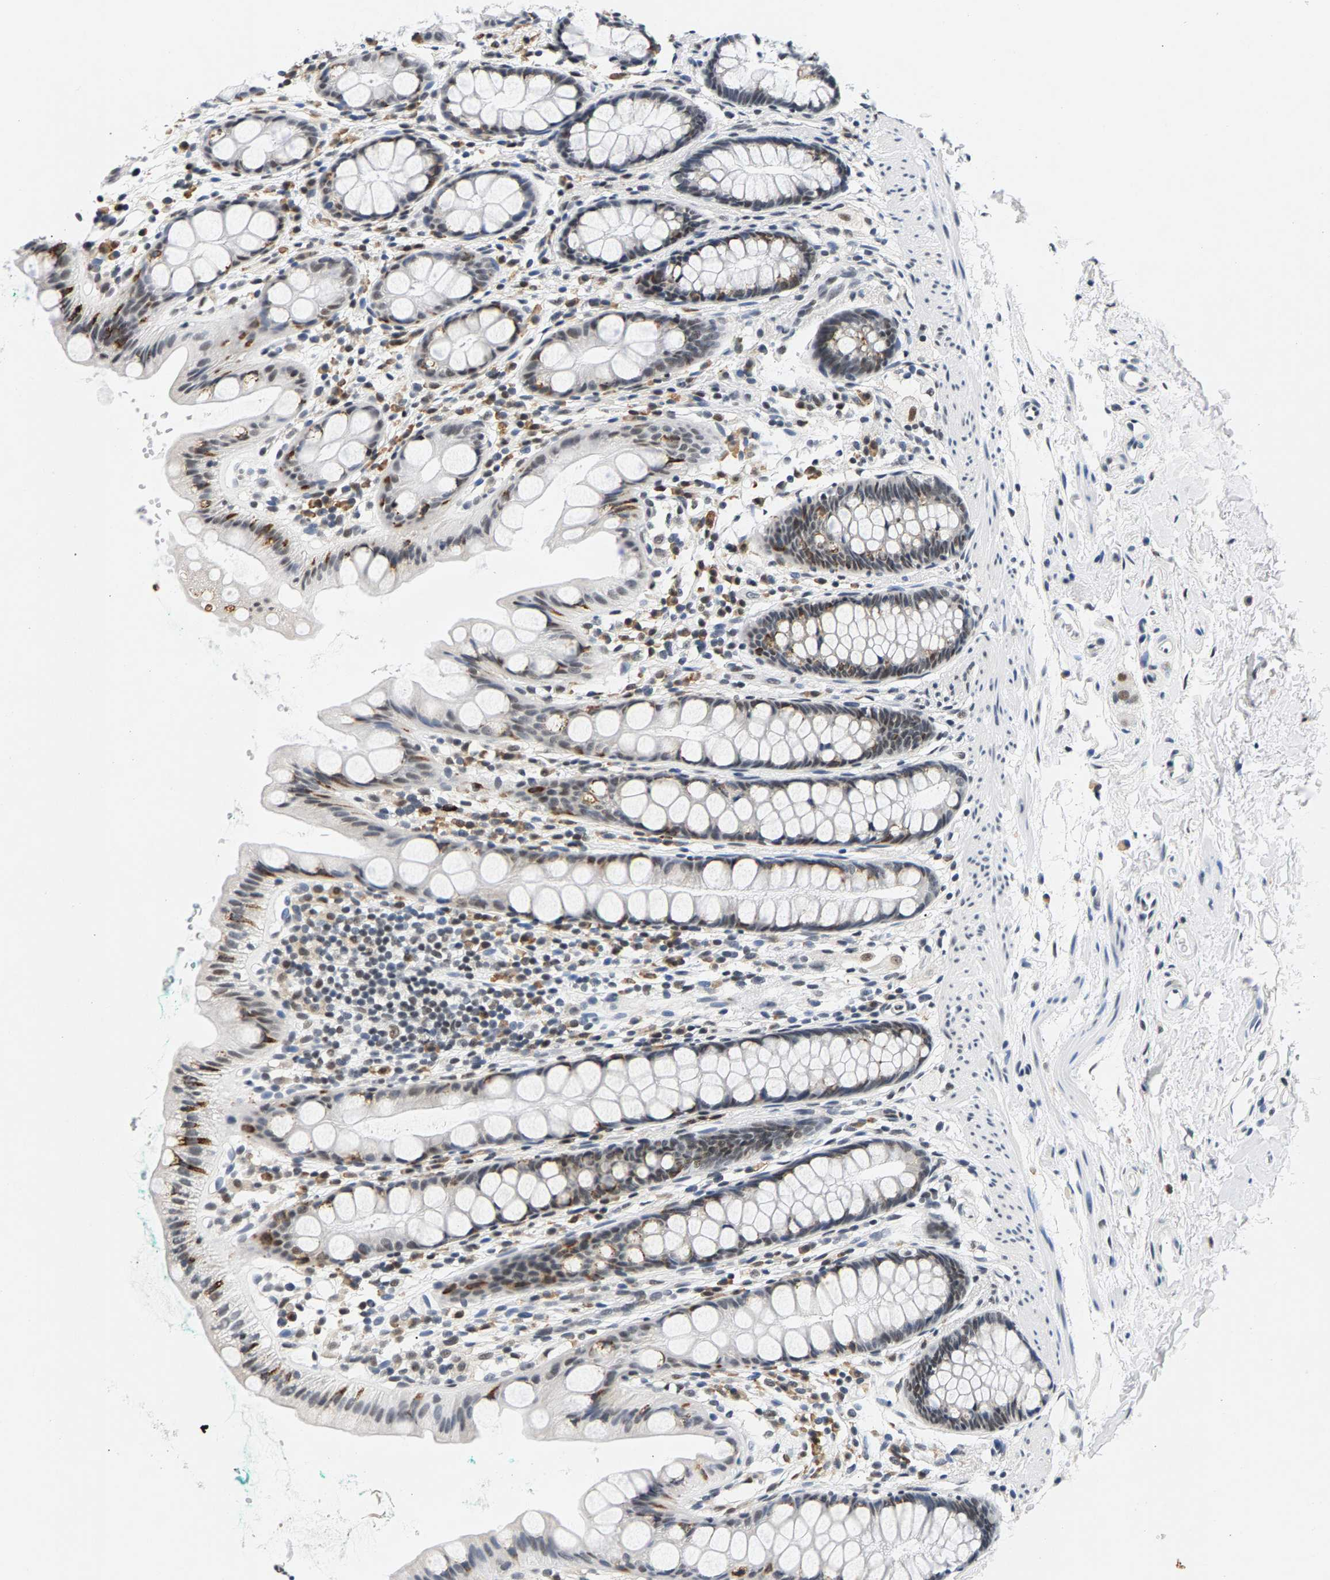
{"staining": {"intensity": "moderate", "quantity": "<25%", "location": "cytoplasmic/membranous"}, "tissue": "rectum", "cell_type": "Glandular cells", "image_type": "normal", "snomed": [{"axis": "morphology", "description": "Normal tissue, NOS"}, {"axis": "topography", "description": "Rectum"}], "caption": "Unremarkable rectum was stained to show a protein in brown. There is low levels of moderate cytoplasmic/membranous staining in about <25% of glandular cells. The staining is performed using DAB brown chromogen to label protein expression. The nuclei are counter-stained blue using hematoxylin.", "gene": "ATF2", "patient": {"sex": "female", "age": 65}}